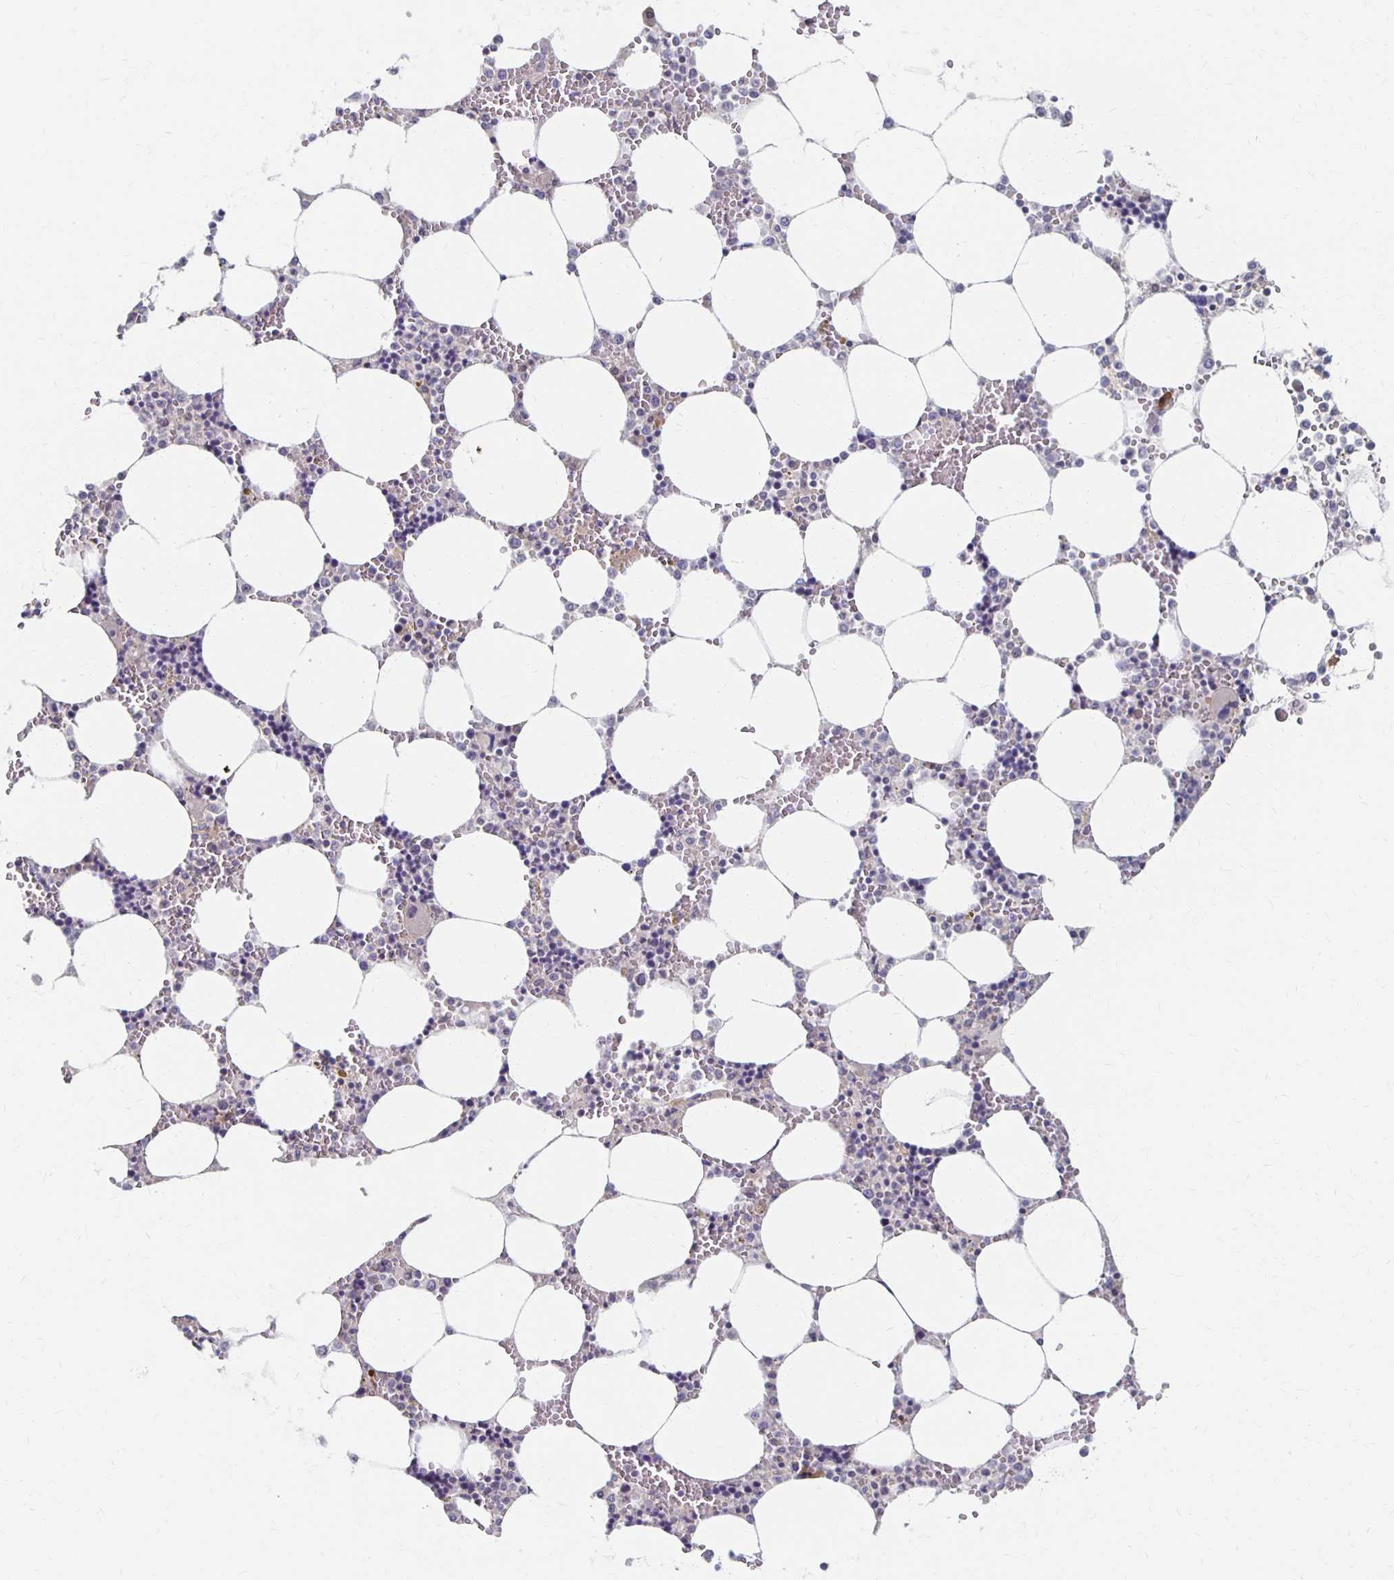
{"staining": {"intensity": "negative", "quantity": "none", "location": "none"}, "tissue": "bone marrow", "cell_type": "Hematopoietic cells", "image_type": "normal", "snomed": [{"axis": "morphology", "description": "Normal tissue, NOS"}, {"axis": "topography", "description": "Bone marrow"}], "caption": "Immunohistochemistry histopathology image of unremarkable bone marrow: human bone marrow stained with DAB (3,3'-diaminobenzidine) demonstrates no significant protein positivity in hematopoietic cells.", "gene": "PRKCB", "patient": {"sex": "male", "age": 64}}